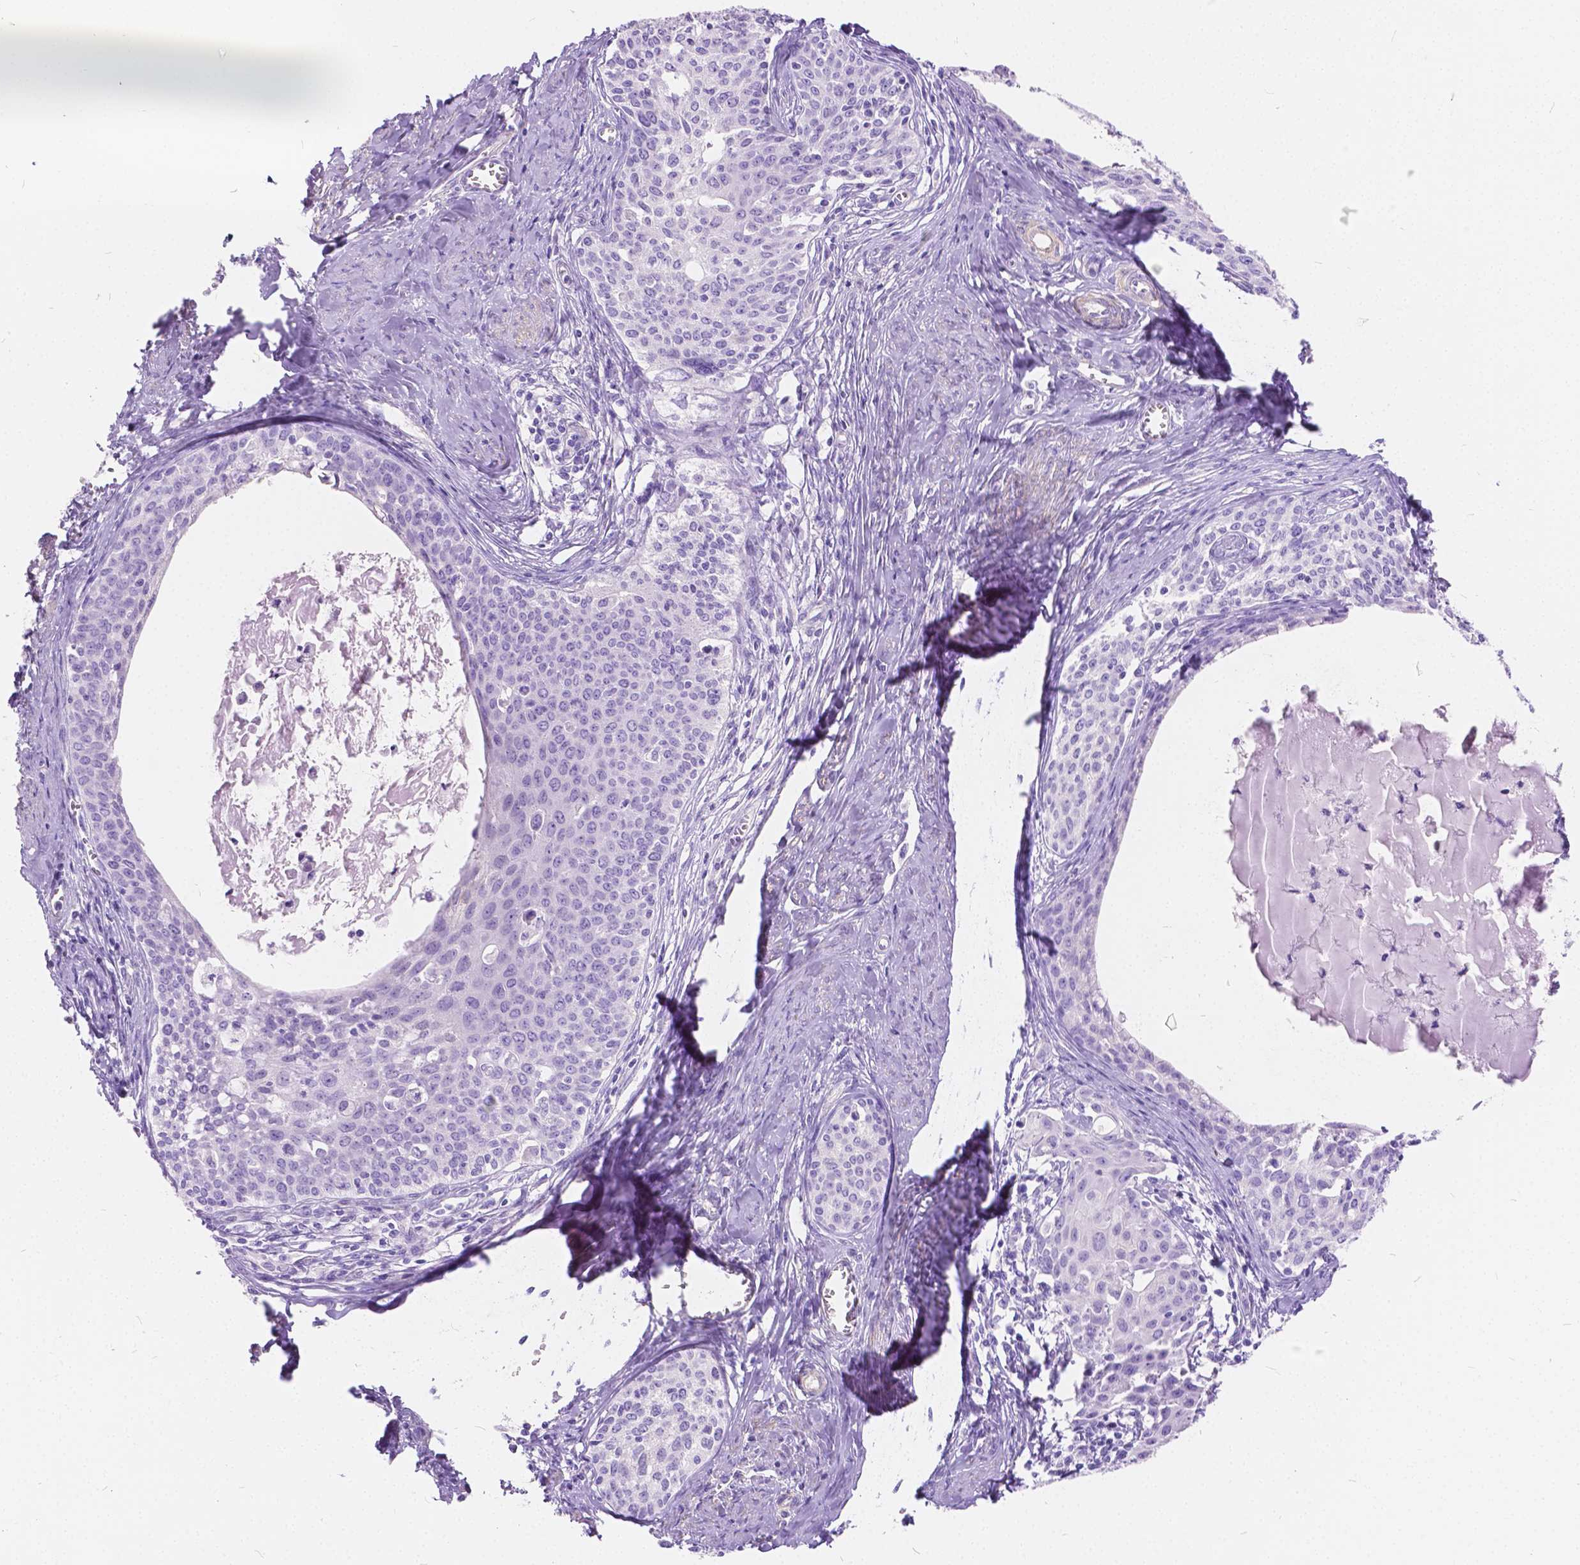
{"staining": {"intensity": "negative", "quantity": "none", "location": "none"}, "tissue": "cervical cancer", "cell_type": "Tumor cells", "image_type": "cancer", "snomed": [{"axis": "morphology", "description": "Squamous cell carcinoma, NOS"}, {"axis": "morphology", "description": "Adenocarcinoma, NOS"}, {"axis": "topography", "description": "Cervix"}], "caption": "High magnification brightfield microscopy of cervical cancer stained with DAB (brown) and counterstained with hematoxylin (blue): tumor cells show no significant positivity.", "gene": "CHRM1", "patient": {"sex": "female", "age": 52}}